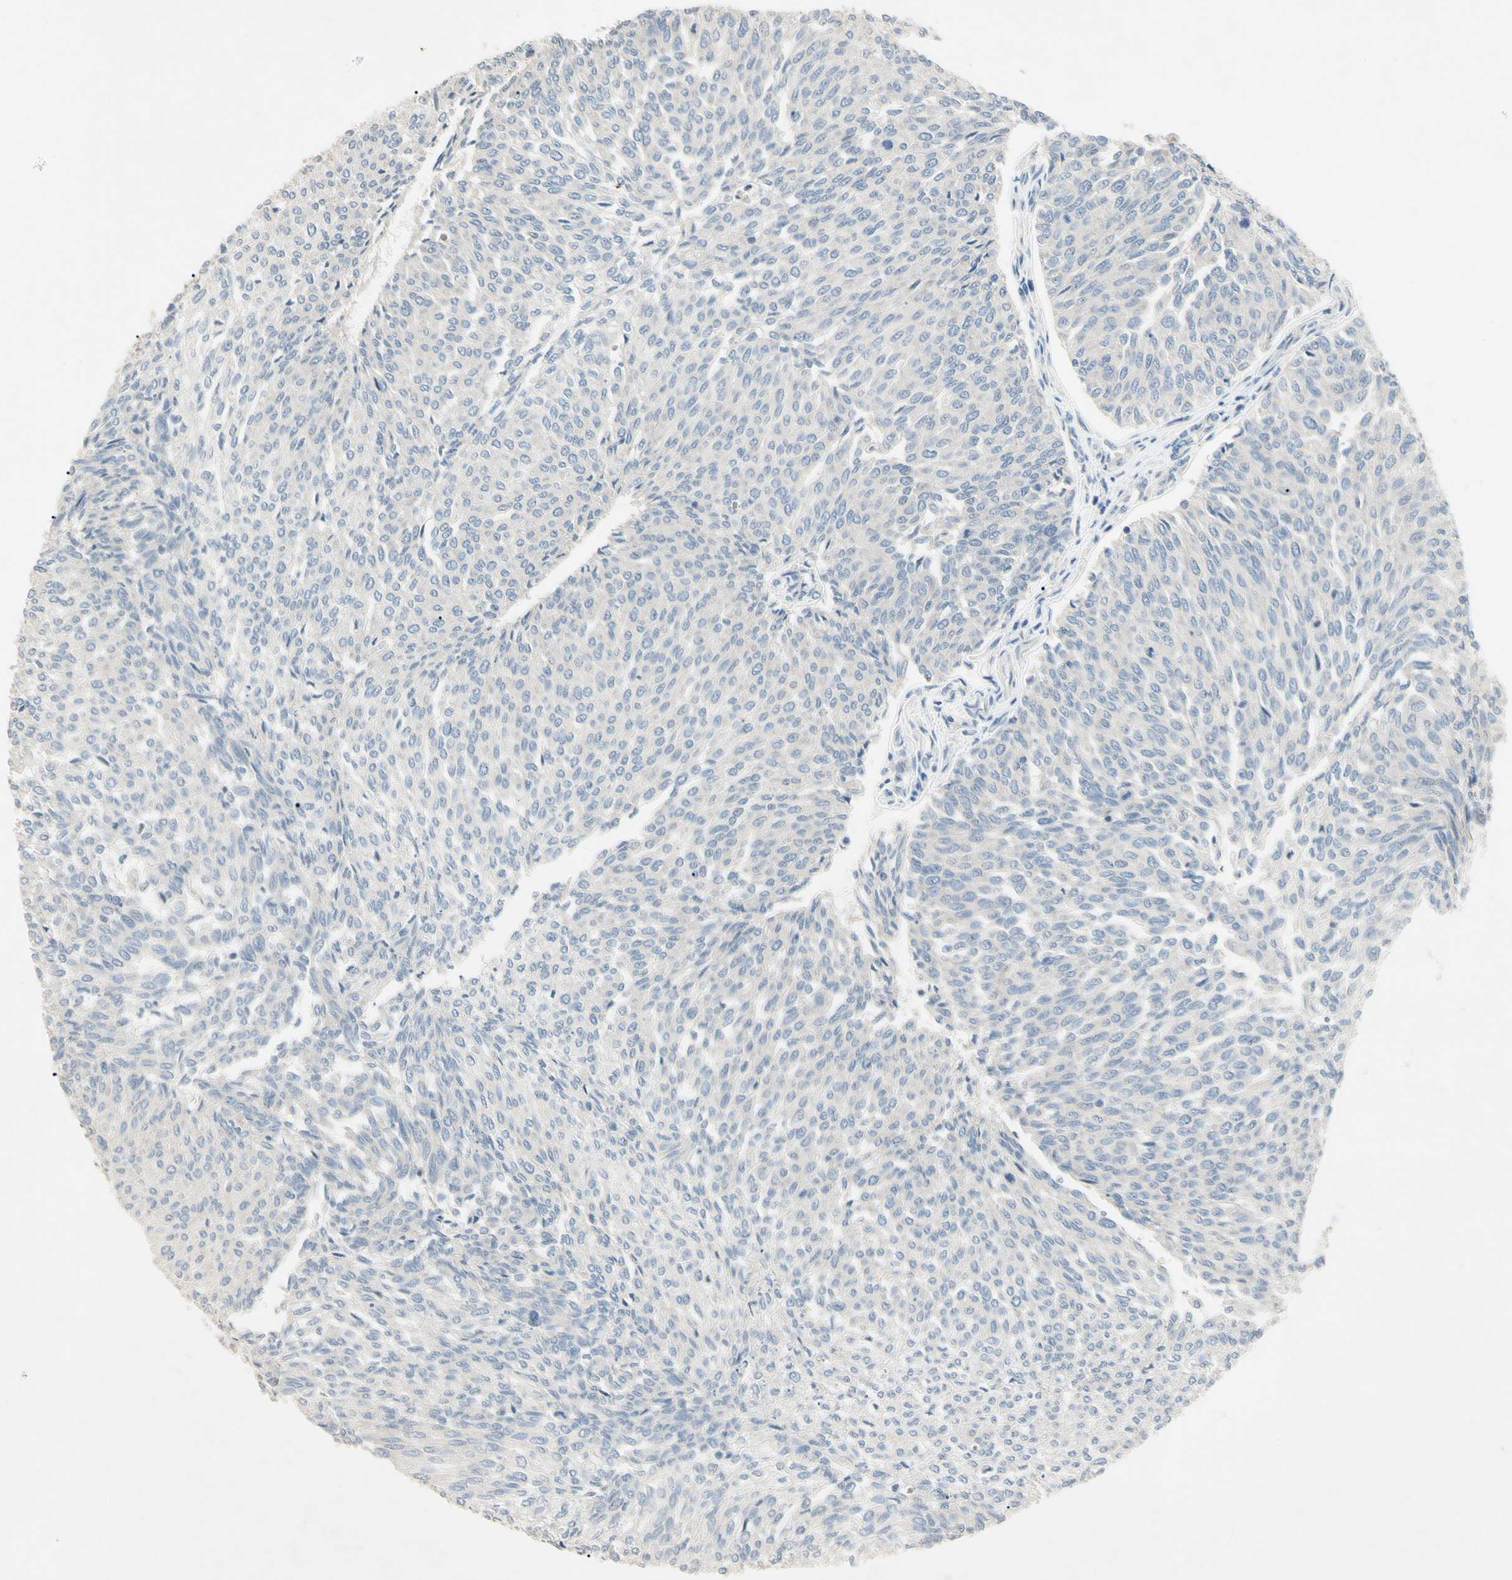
{"staining": {"intensity": "negative", "quantity": "none", "location": "none"}, "tissue": "urothelial cancer", "cell_type": "Tumor cells", "image_type": "cancer", "snomed": [{"axis": "morphology", "description": "Urothelial carcinoma, Low grade"}, {"axis": "topography", "description": "Urinary bladder"}], "caption": "Protein analysis of urothelial carcinoma (low-grade) exhibits no significant positivity in tumor cells.", "gene": "PRSS21", "patient": {"sex": "female", "age": 79}}